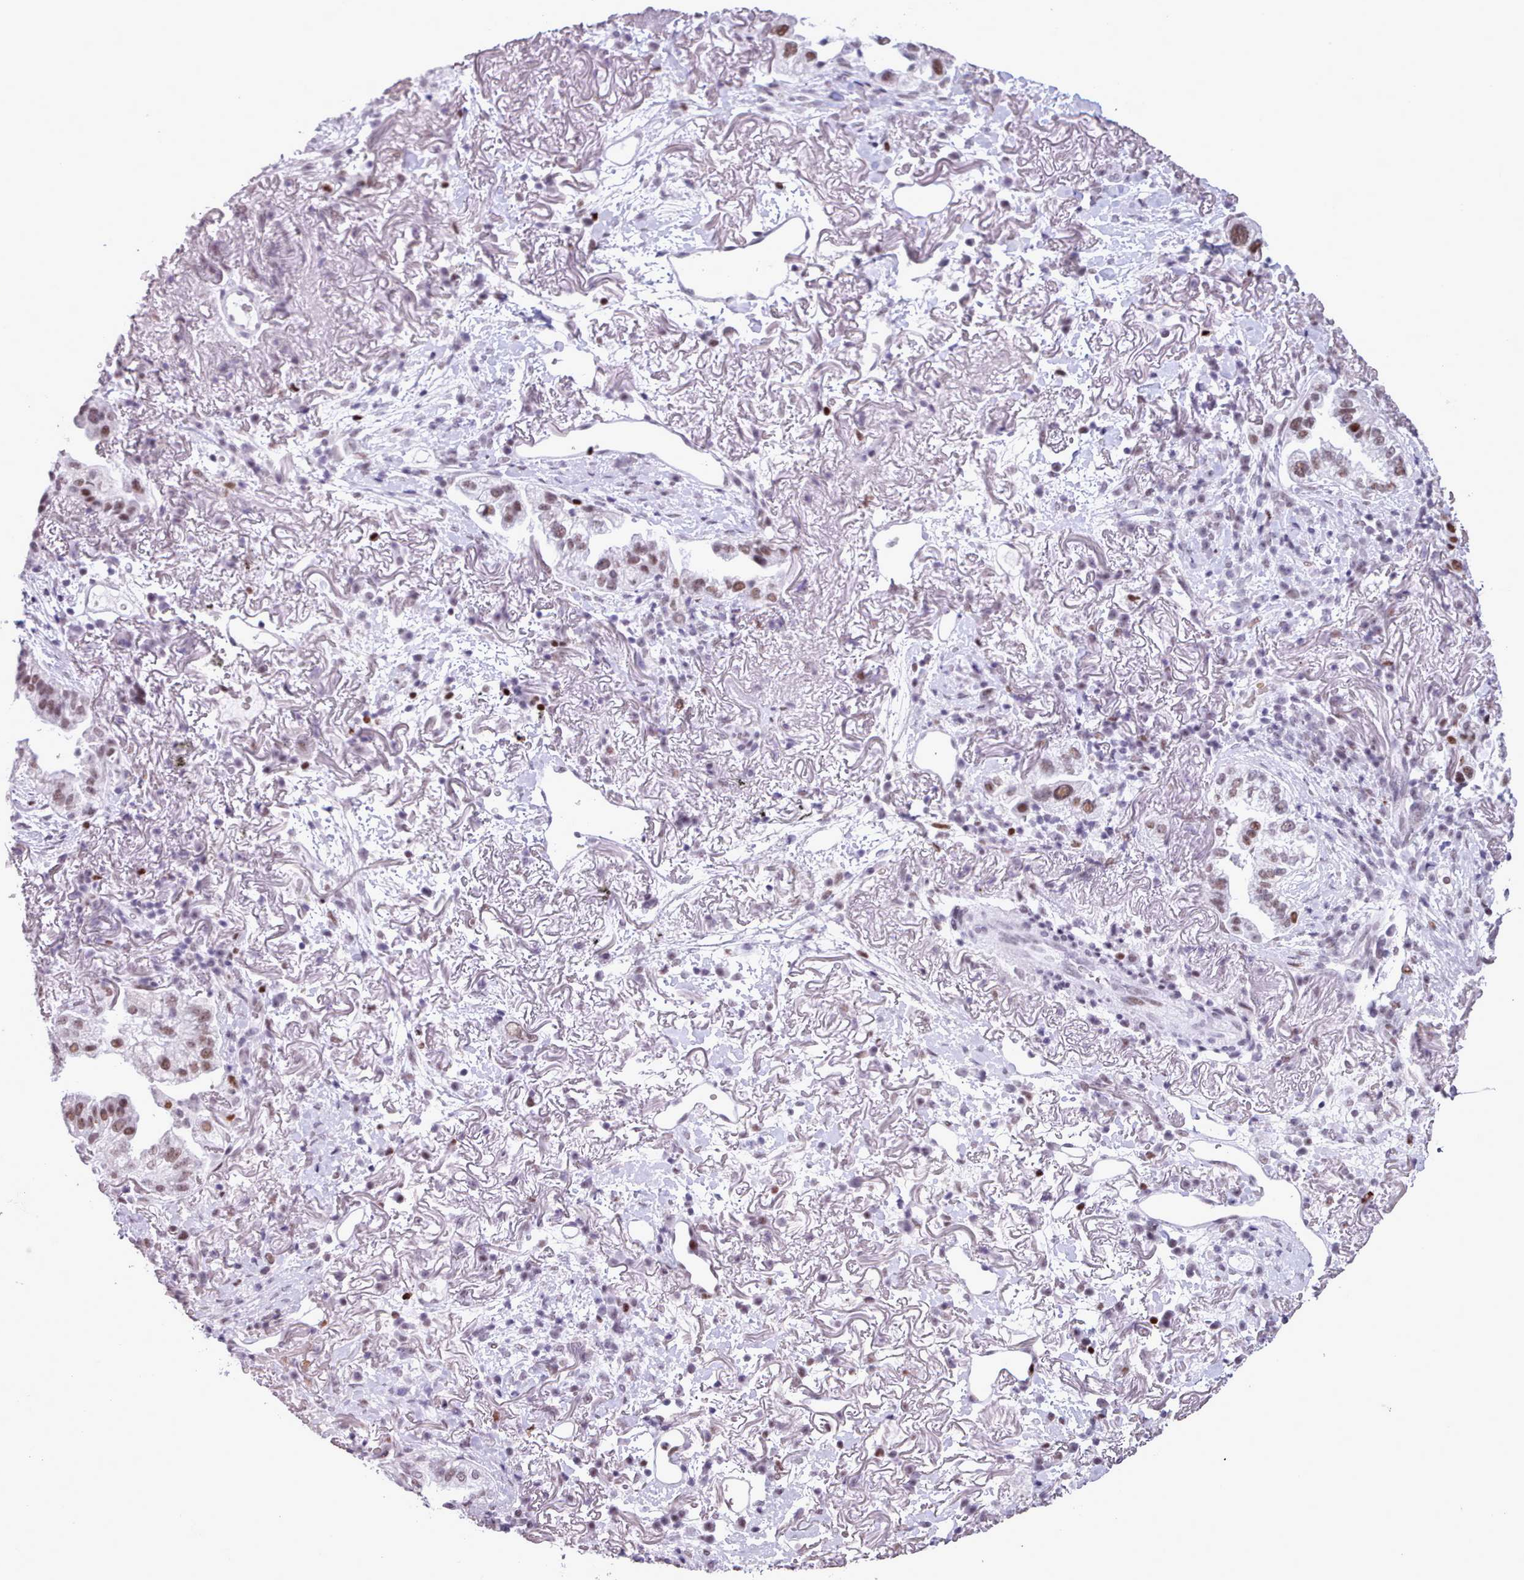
{"staining": {"intensity": "moderate", "quantity": ">75%", "location": "nuclear"}, "tissue": "lung cancer", "cell_type": "Tumor cells", "image_type": "cancer", "snomed": [{"axis": "morphology", "description": "Adenocarcinoma, NOS"}, {"axis": "topography", "description": "Lung"}], "caption": "Protein staining demonstrates moderate nuclear positivity in about >75% of tumor cells in lung cancer. The staining was performed using DAB (3,3'-diaminobenzidine) to visualize the protein expression in brown, while the nuclei were stained in blue with hematoxylin (Magnification: 20x).", "gene": "SRSF4", "patient": {"sex": "female", "age": 69}}